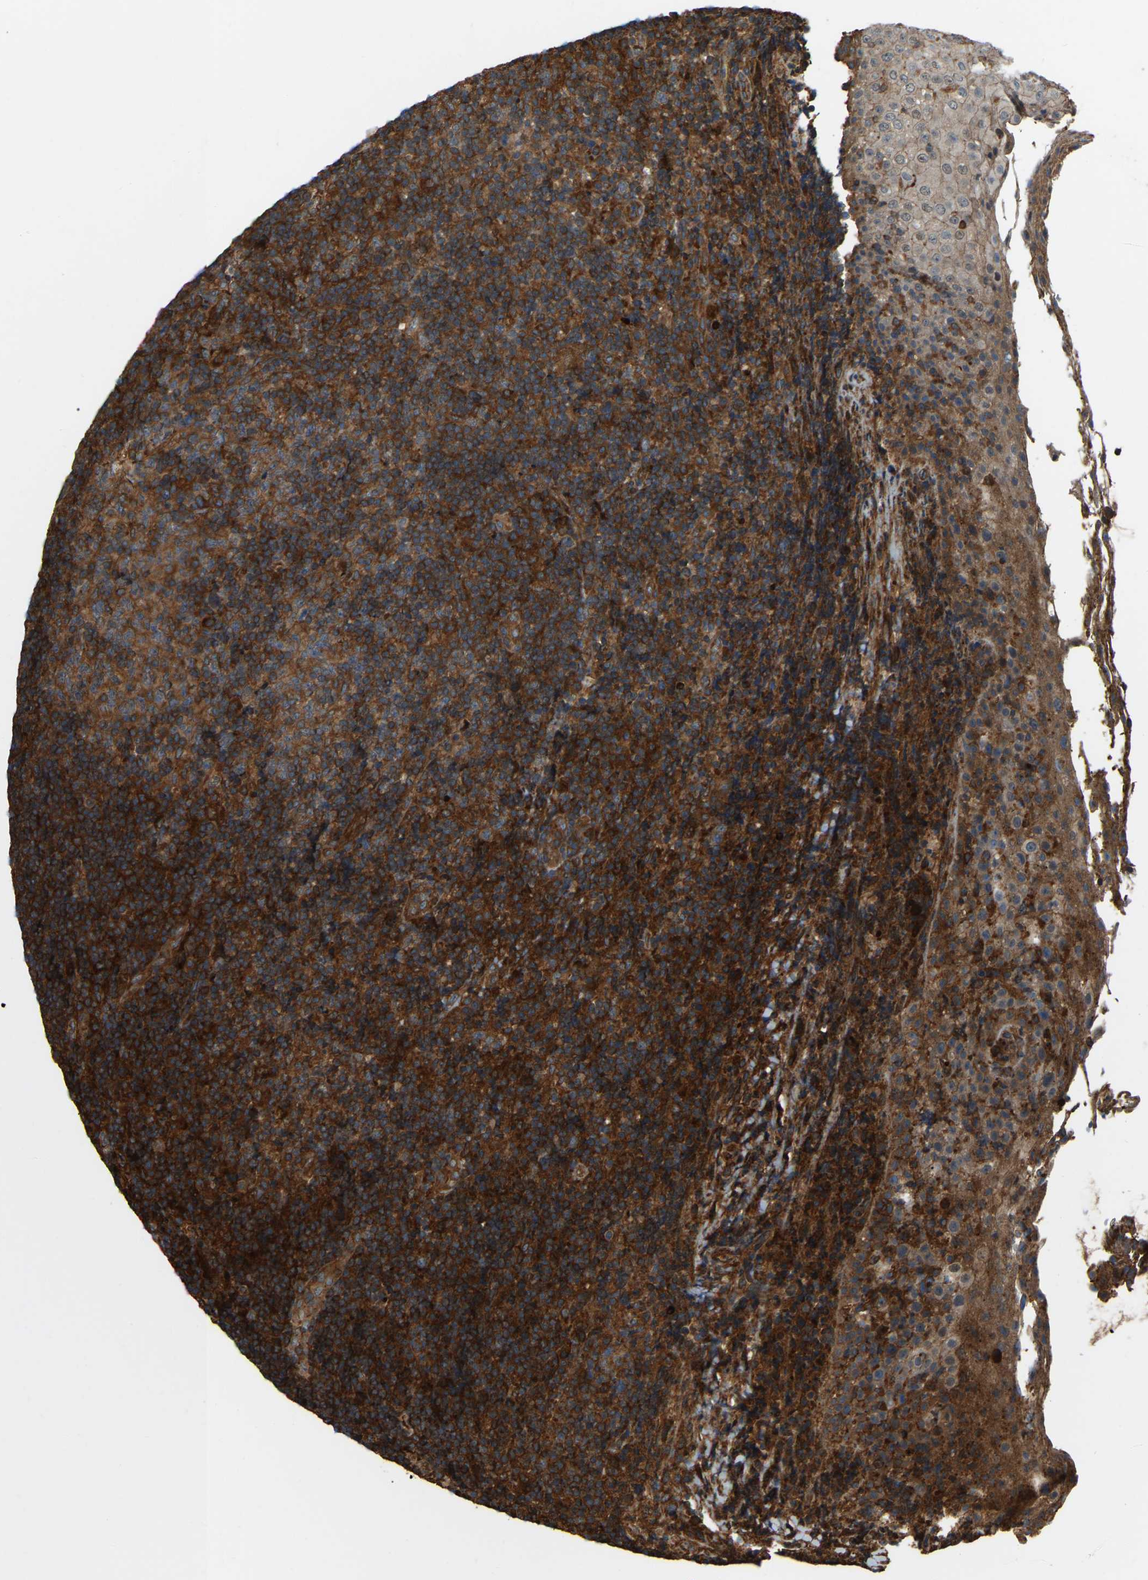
{"staining": {"intensity": "strong", "quantity": ">75%", "location": "cytoplasmic/membranous"}, "tissue": "lymphoma", "cell_type": "Tumor cells", "image_type": "cancer", "snomed": [{"axis": "morphology", "description": "Malignant lymphoma, non-Hodgkin's type, High grade"}, {"axis": "topography", "description": "Tonsil"}], "caption": "Human high-grade malignant lymphoma, non-Hodgkin's type stained for a protein (brown) shows strong cytoplasmic/membranous positive staining in approximately >75% of tumor cells.", "gene": "SAMD9L", "patient": {"sex": "female", "age": 36}}